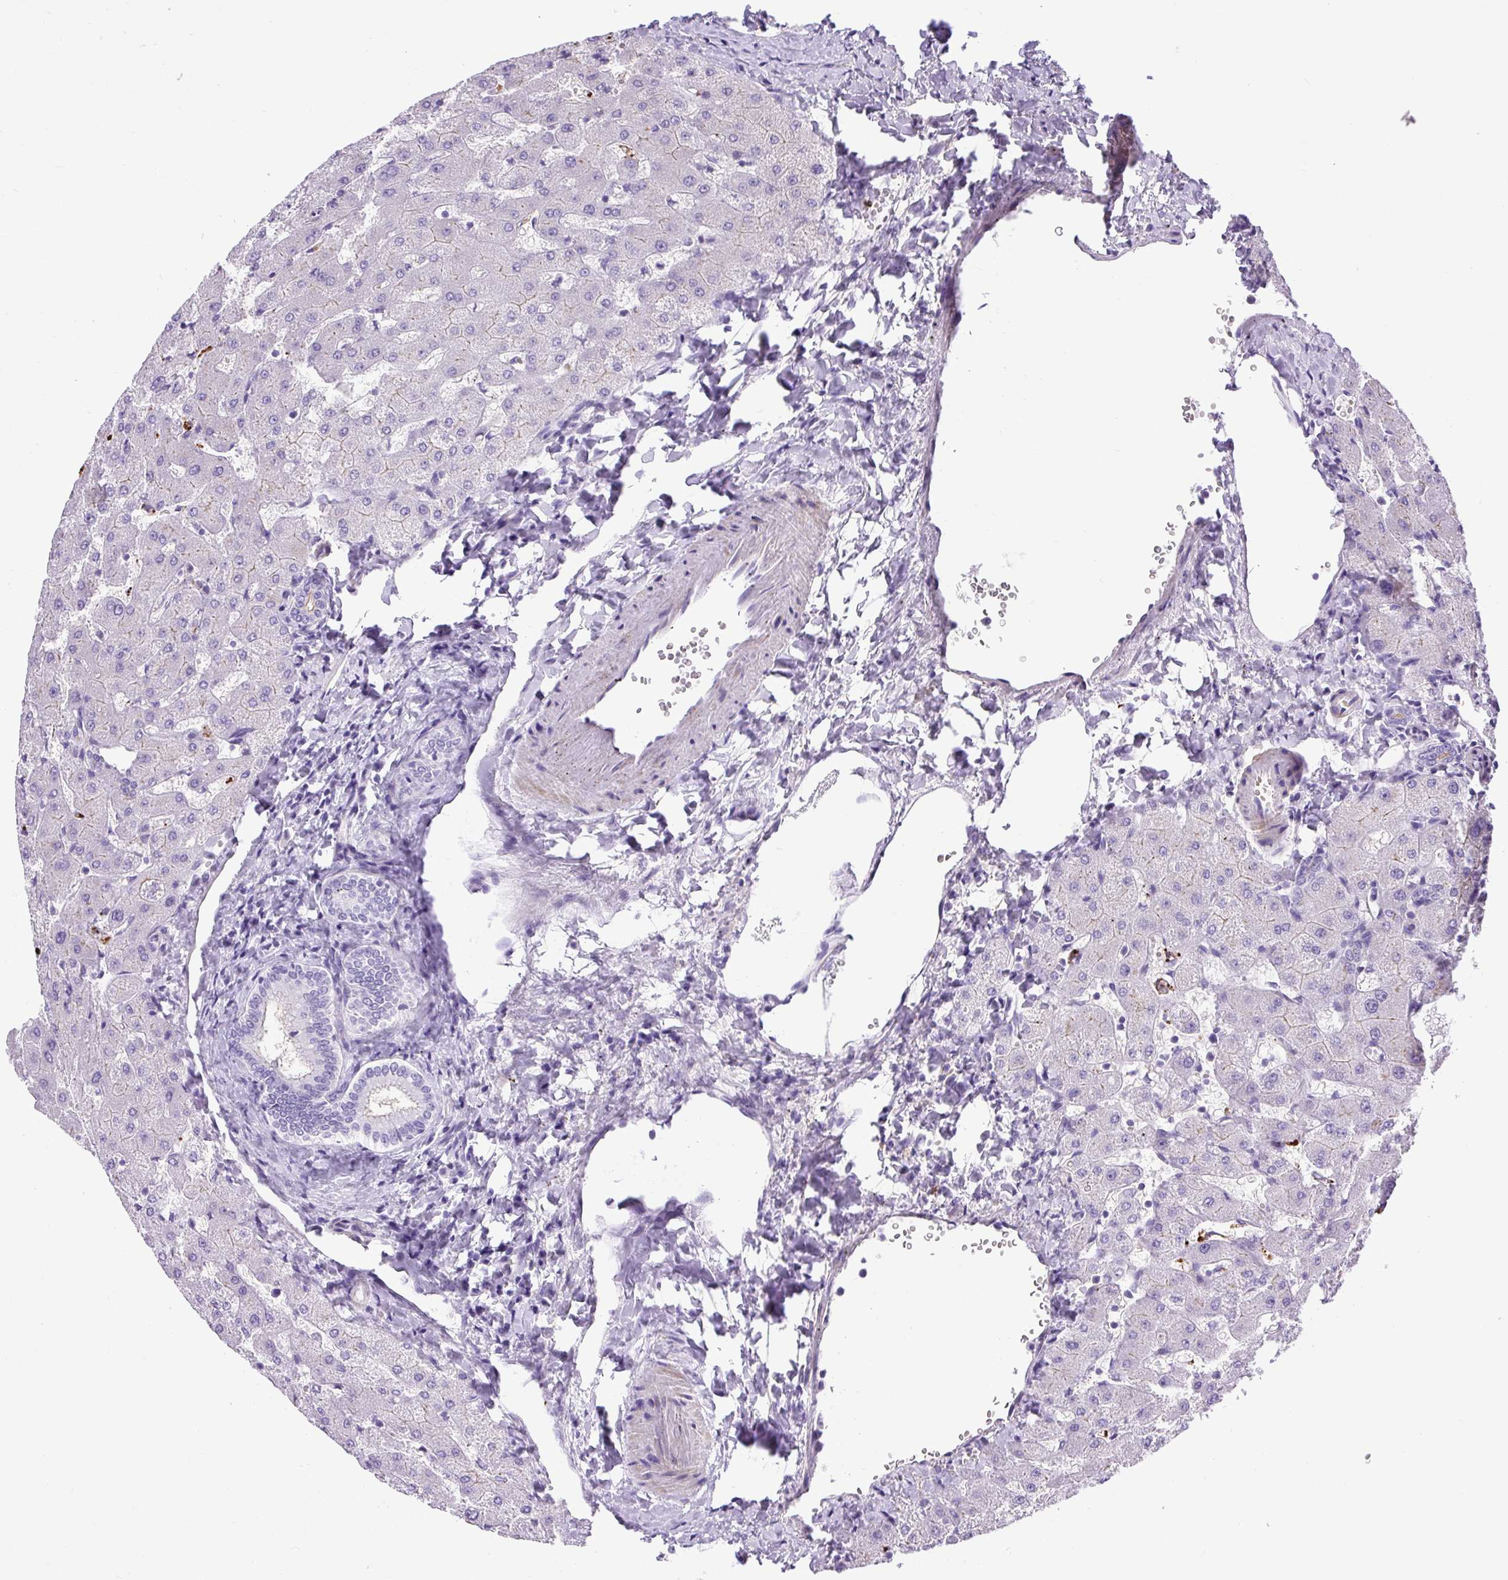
{"staining": {"intensity": "negative", "quantity": "none", "location": "none"}, "tissue": "liver", "cell_type": "Cholangiocytes", "image_type": "normal", "snomed": [{"axis": "morphology", "description": "Normal tissue, NOS"}, {"axis": "topography", "description": "Liver"}], "caption": "This is a photomicrograph of immunohistochemistry (IHC) staining of benign liver, which shows no staining in cholangiocytes. (DAB immunohistochemistry (IHC) with hematoxylin counter stain).", "gene": "VWA7", "patient": {"sex": "female", "age": 63}}